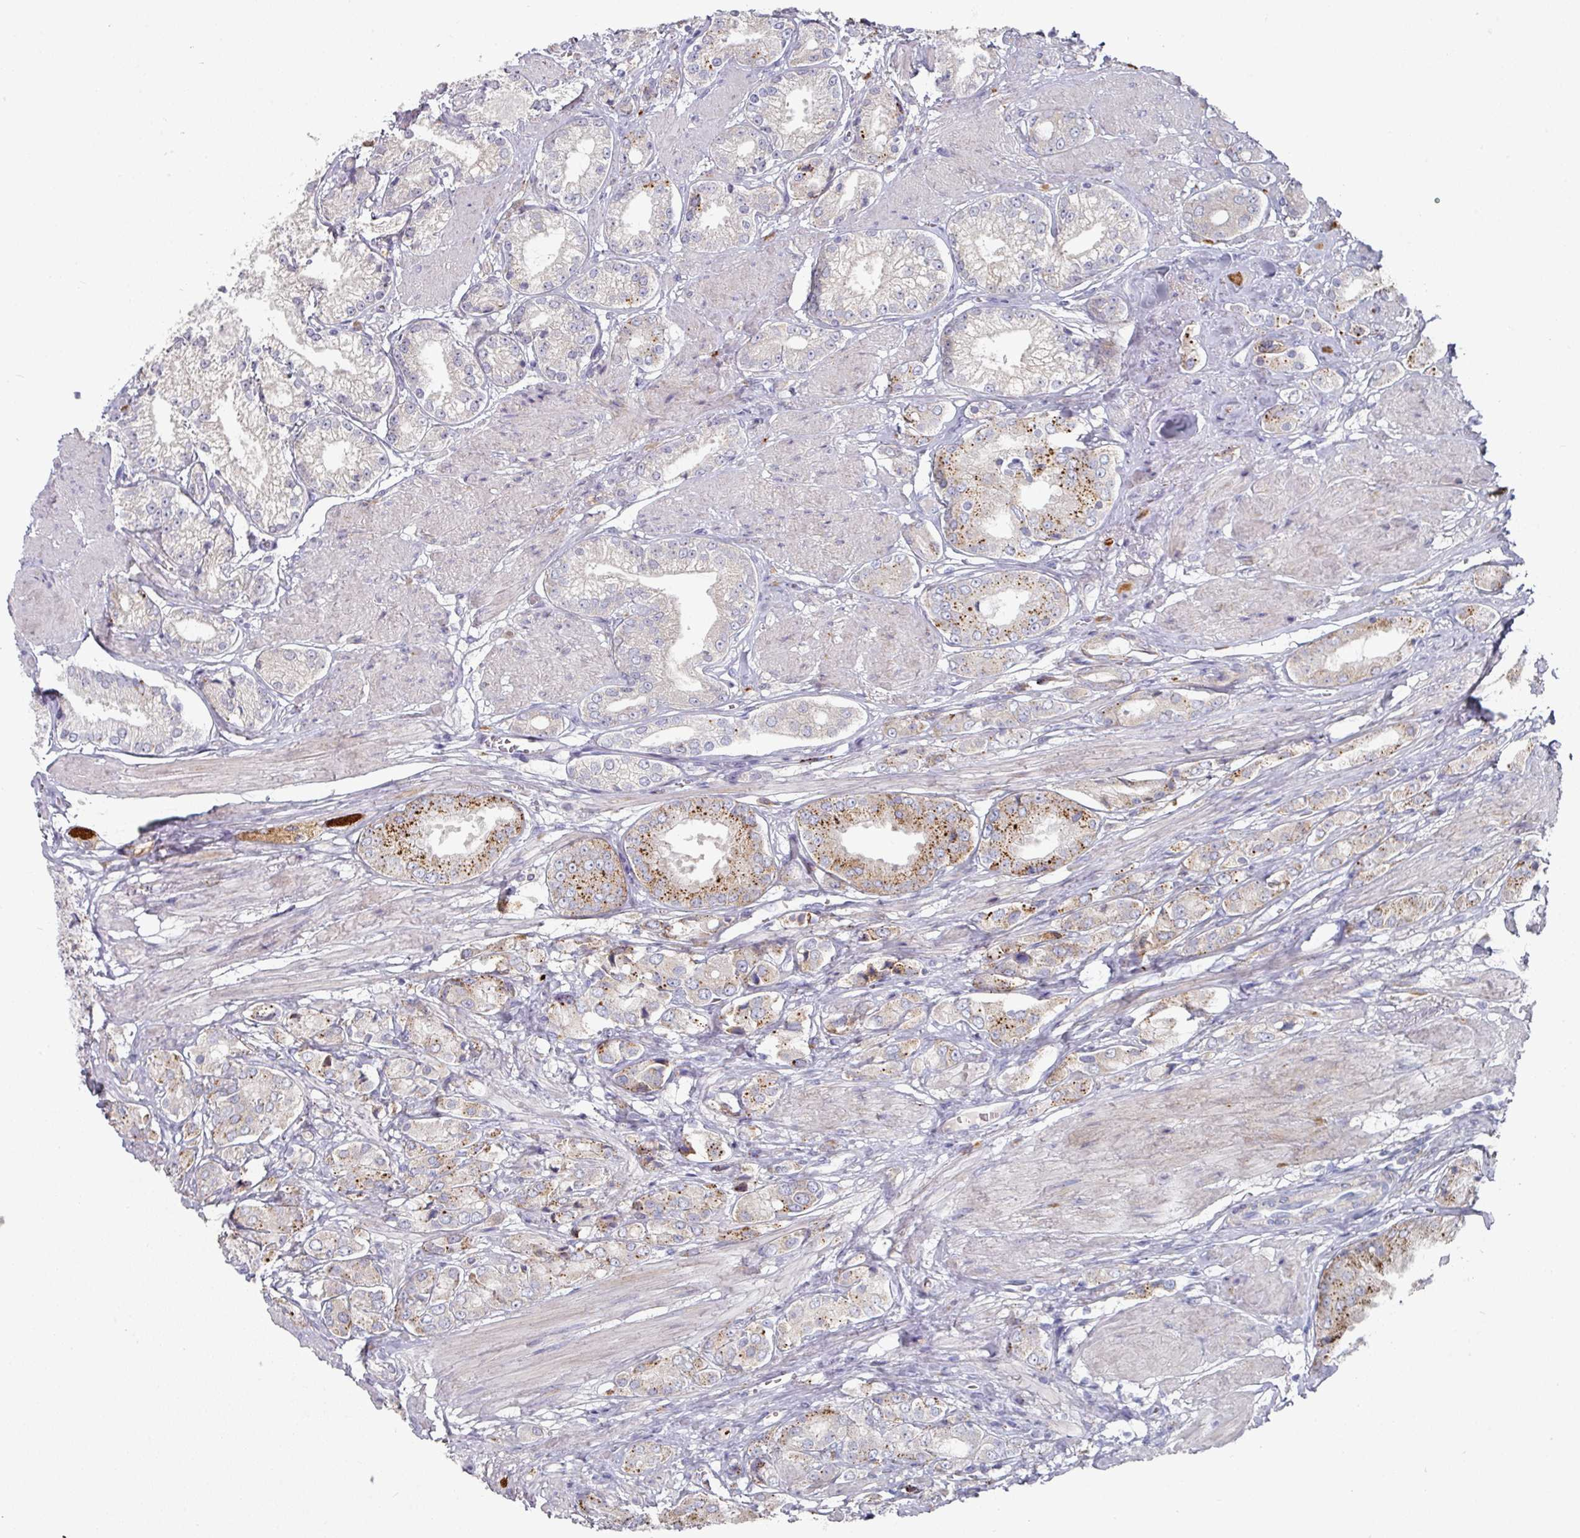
{"staining": {"intensity": "strong", "quantity": "25%-75%", "location": "cytoplasmic/membranous"}, "tissue": "prostate cancer", "cell_type": "Tumor cells", "image_type": "cancer", "snomed": [{"axis": "morphology", "description": "Adenocarcinoma, High grade"}, {"axis": "topography", "description": "Prostate and seminal vesicle, NOS"}], "caption": "Protein analysis of prostate cancer tissue demonstrates strong cytoplasmic/membranous expression in approximately 25%-75% of tumor cells. Using DAB (brown) and hematoxylin (blue) stains, captured at high magnification using brightfield microscopy.", "gene": "NT5C1A", "patient": {"sex": "male", "age": 64}}